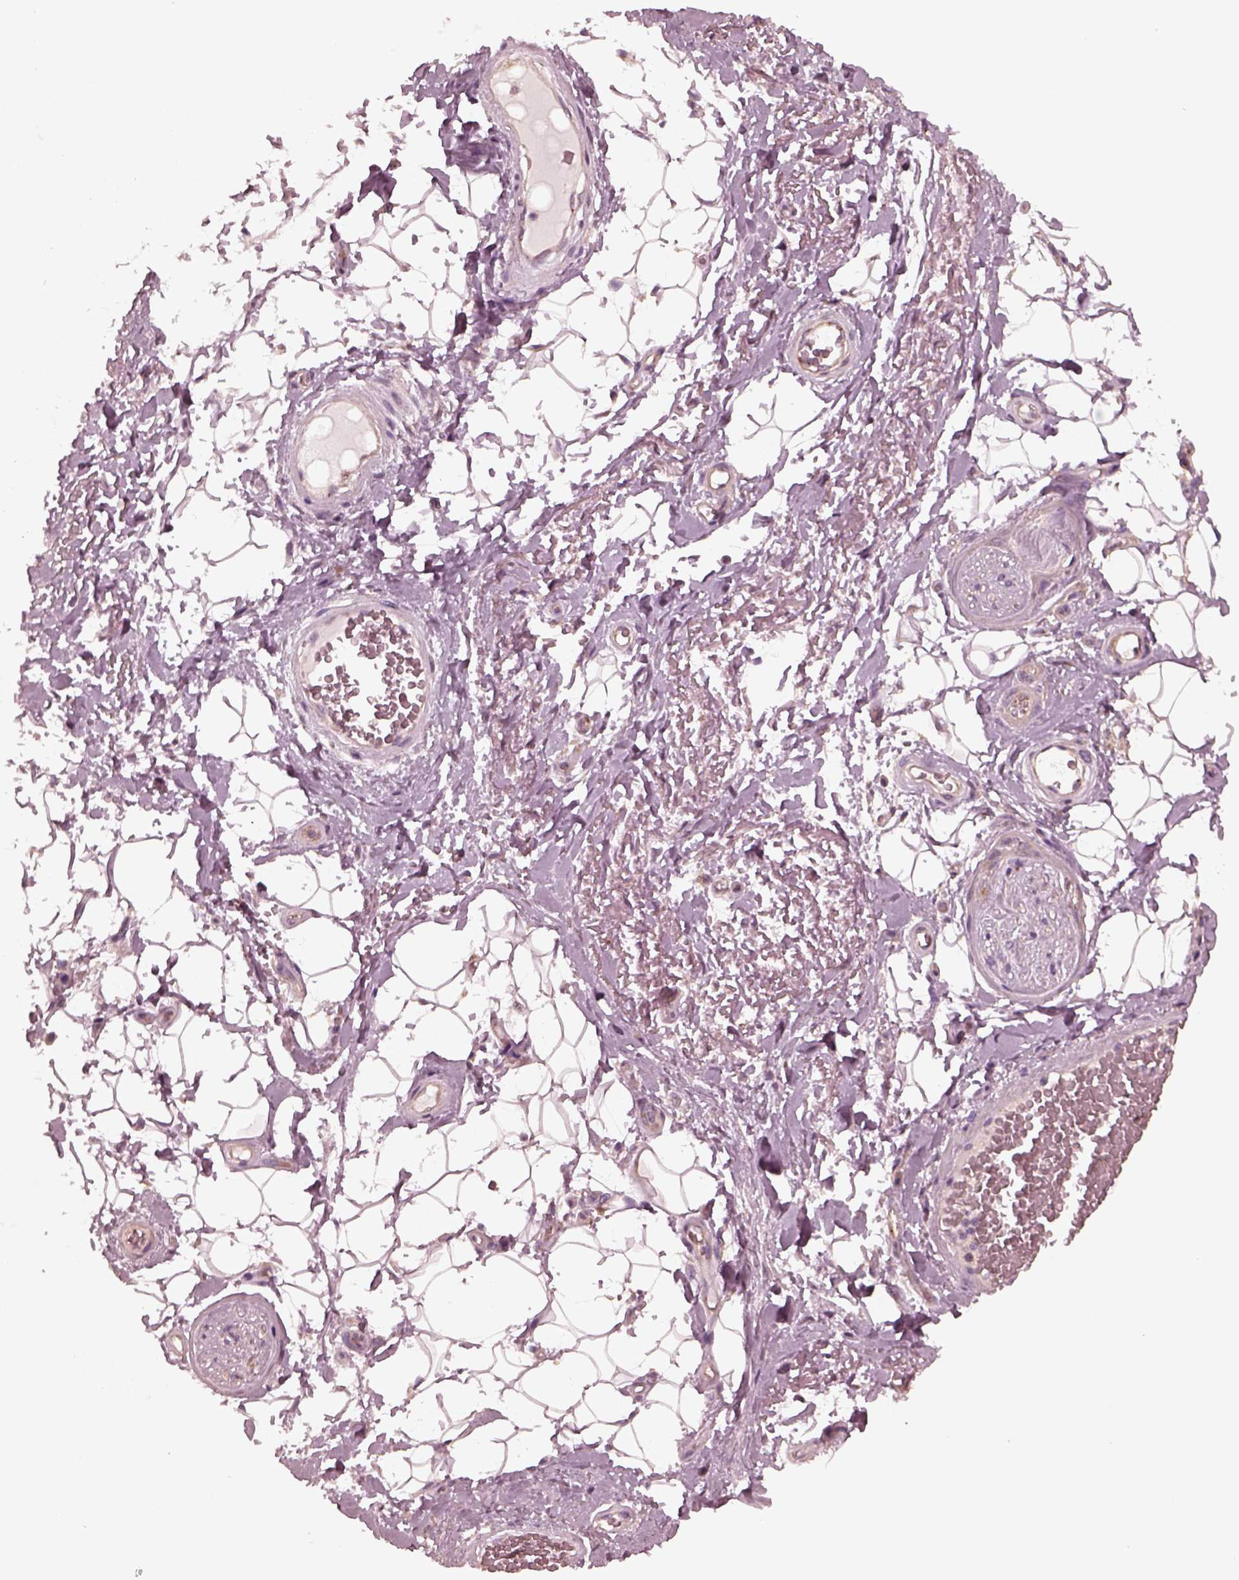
{"staining": {"intensity": "weak", "quantity": ">75%", "location": "cytoplasmic/membranous"}, "tissue": "adipose tissue", "cell_type": "Adipocytes", "image_type": "normal", "snomed": [{"axis": "morphology", "description": "Normal tissue, NOS"}, {"axis": "topography", "description": "Anal"}, {"axis": "topography", "description": "Peripheral nerve tissue"}], "caption": "Immunohistochemical staining of benign human adipose tissue shows >75% levels of weak cytoplasmic/membranous protein expression in about >75% of adipocytes.", "gene": "TUBG1", "patient": {"sex": "male", "age": 53}}